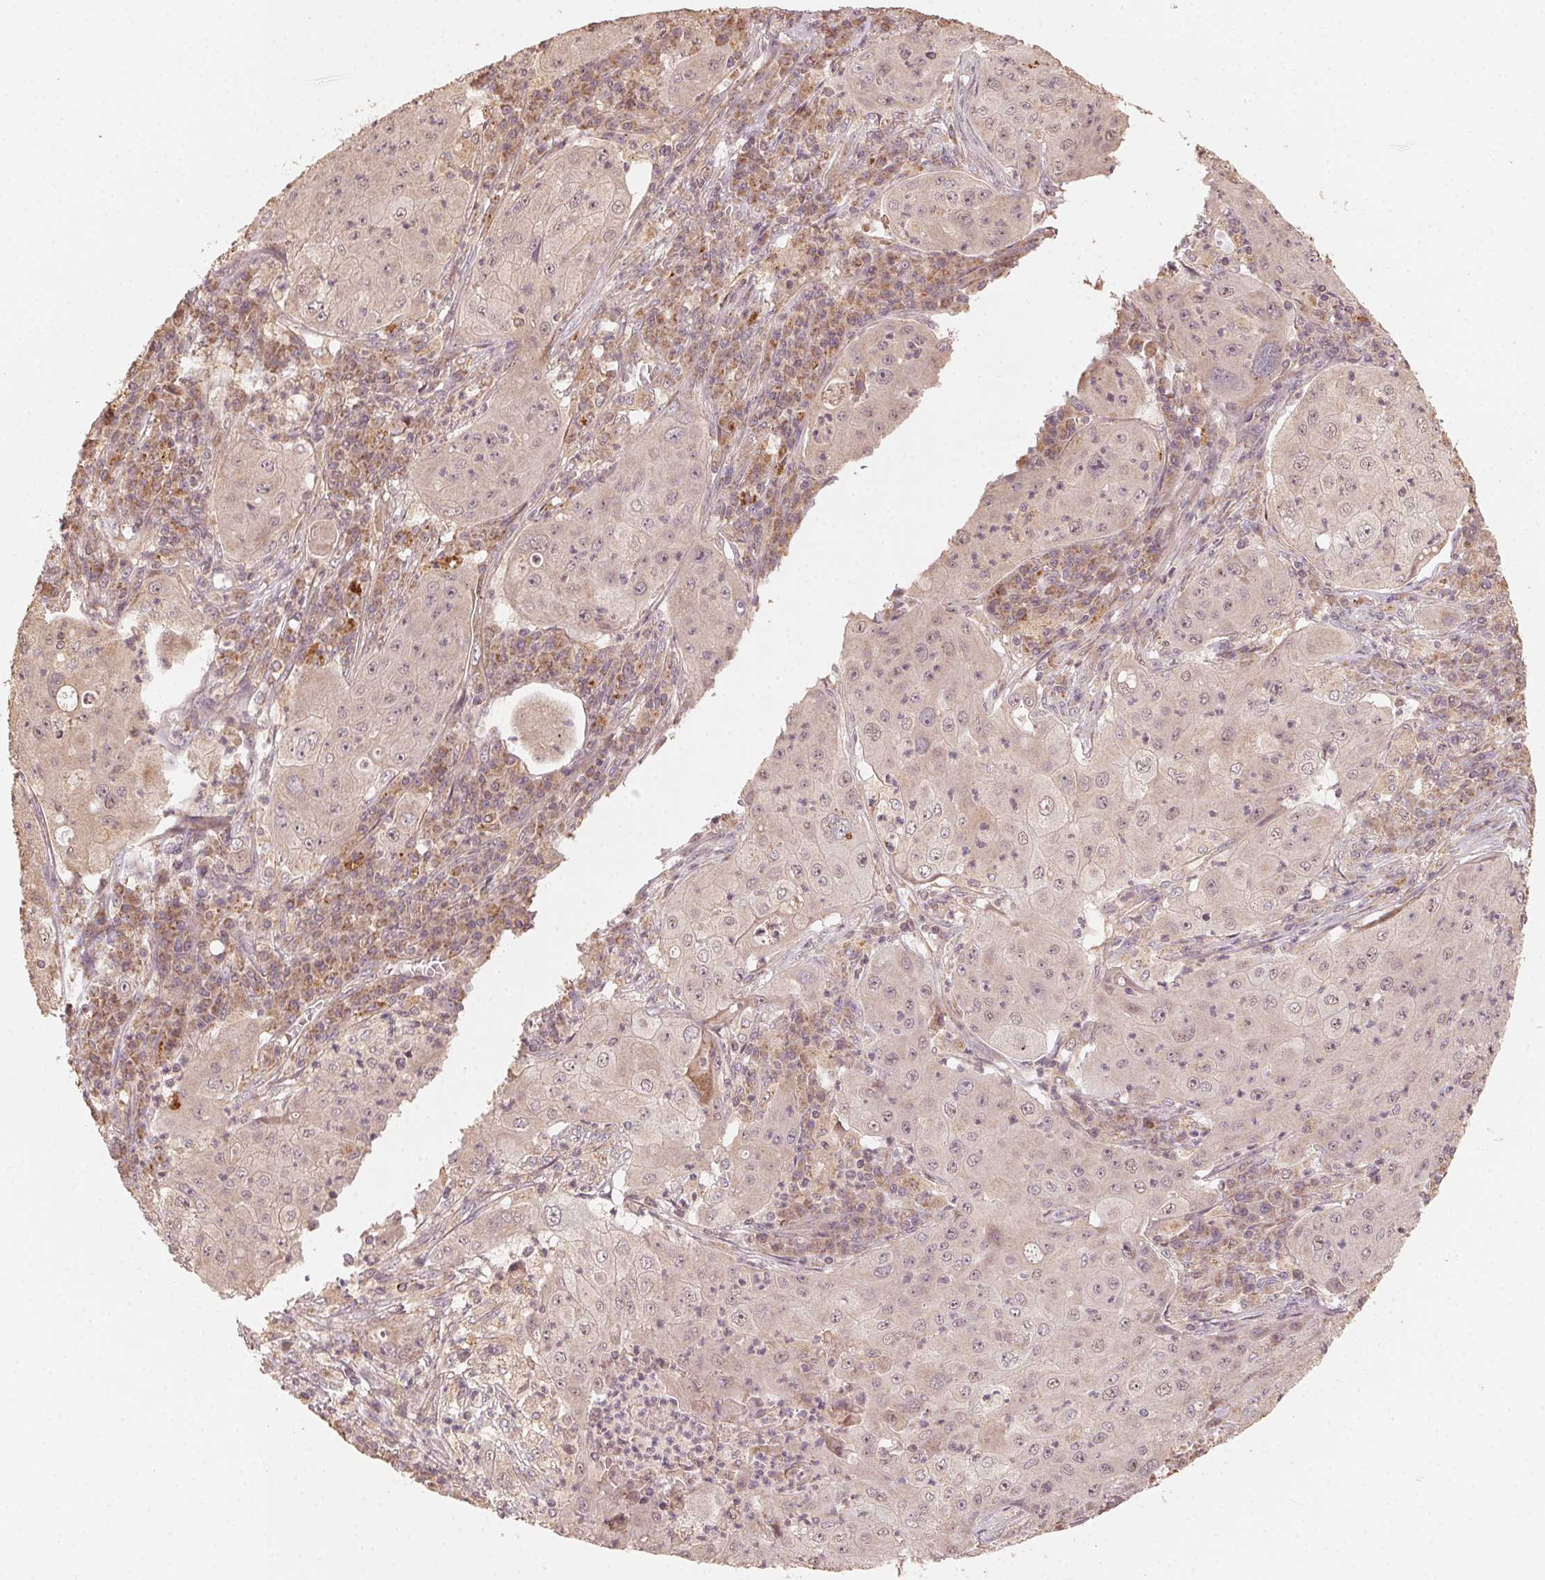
{"staining": {"intensity": "weak", "quantity": "<25%", "location": "cytoplasmic/membranous"}, "tissue": "lung cancer", "cell_type": "Tumor cells", "image_type": "cancer", "snomed": [{"axis": "morphology", "description": "Squamous cell carcinoma, NOS"}, {"axis": "topography", "description": "Lung"}], "caption": "Image shows no protein positivity in tumor cells of lung squamous cell carcinoma tissue.", "gene": "WBP2", "patient": {"sex": "female", "age": 59}}